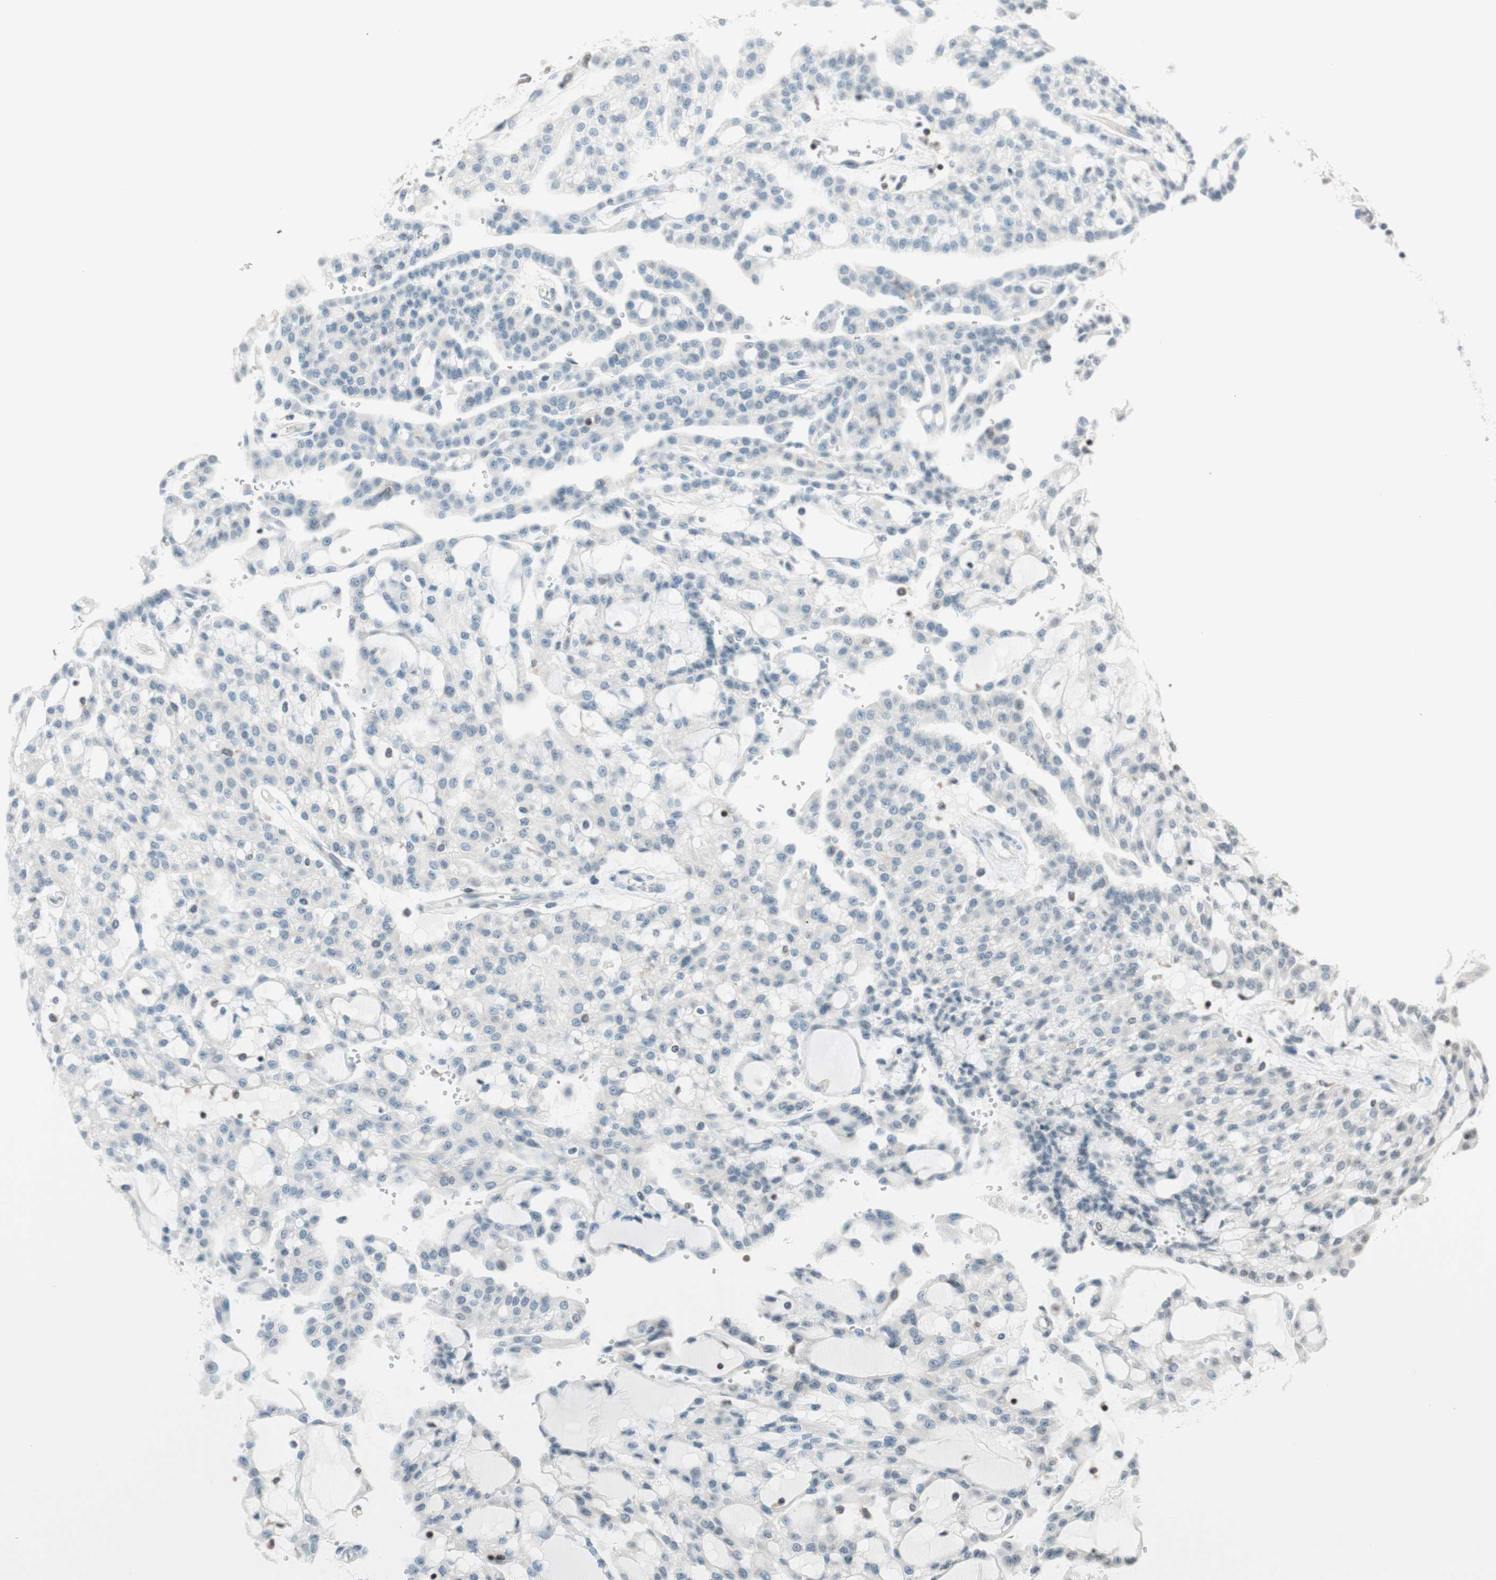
{"staining": {"intensity": "negative", "quantity": "none", "location": "none"}, "tissue": "renal cancer", "cell_type": "Tumor cells", "image_type": "cancer", "snomed": [{"axis": "morphology", "description": "Adenocarcinoma, NOS"}, {"axis": "topography", "description": "Kidney"}], "caption": "Tumor cells are negative for protein expression in human renal adenocarcinoma.", "gene": "WIPF1", "patient": {"sex": "male", "age": 63}}